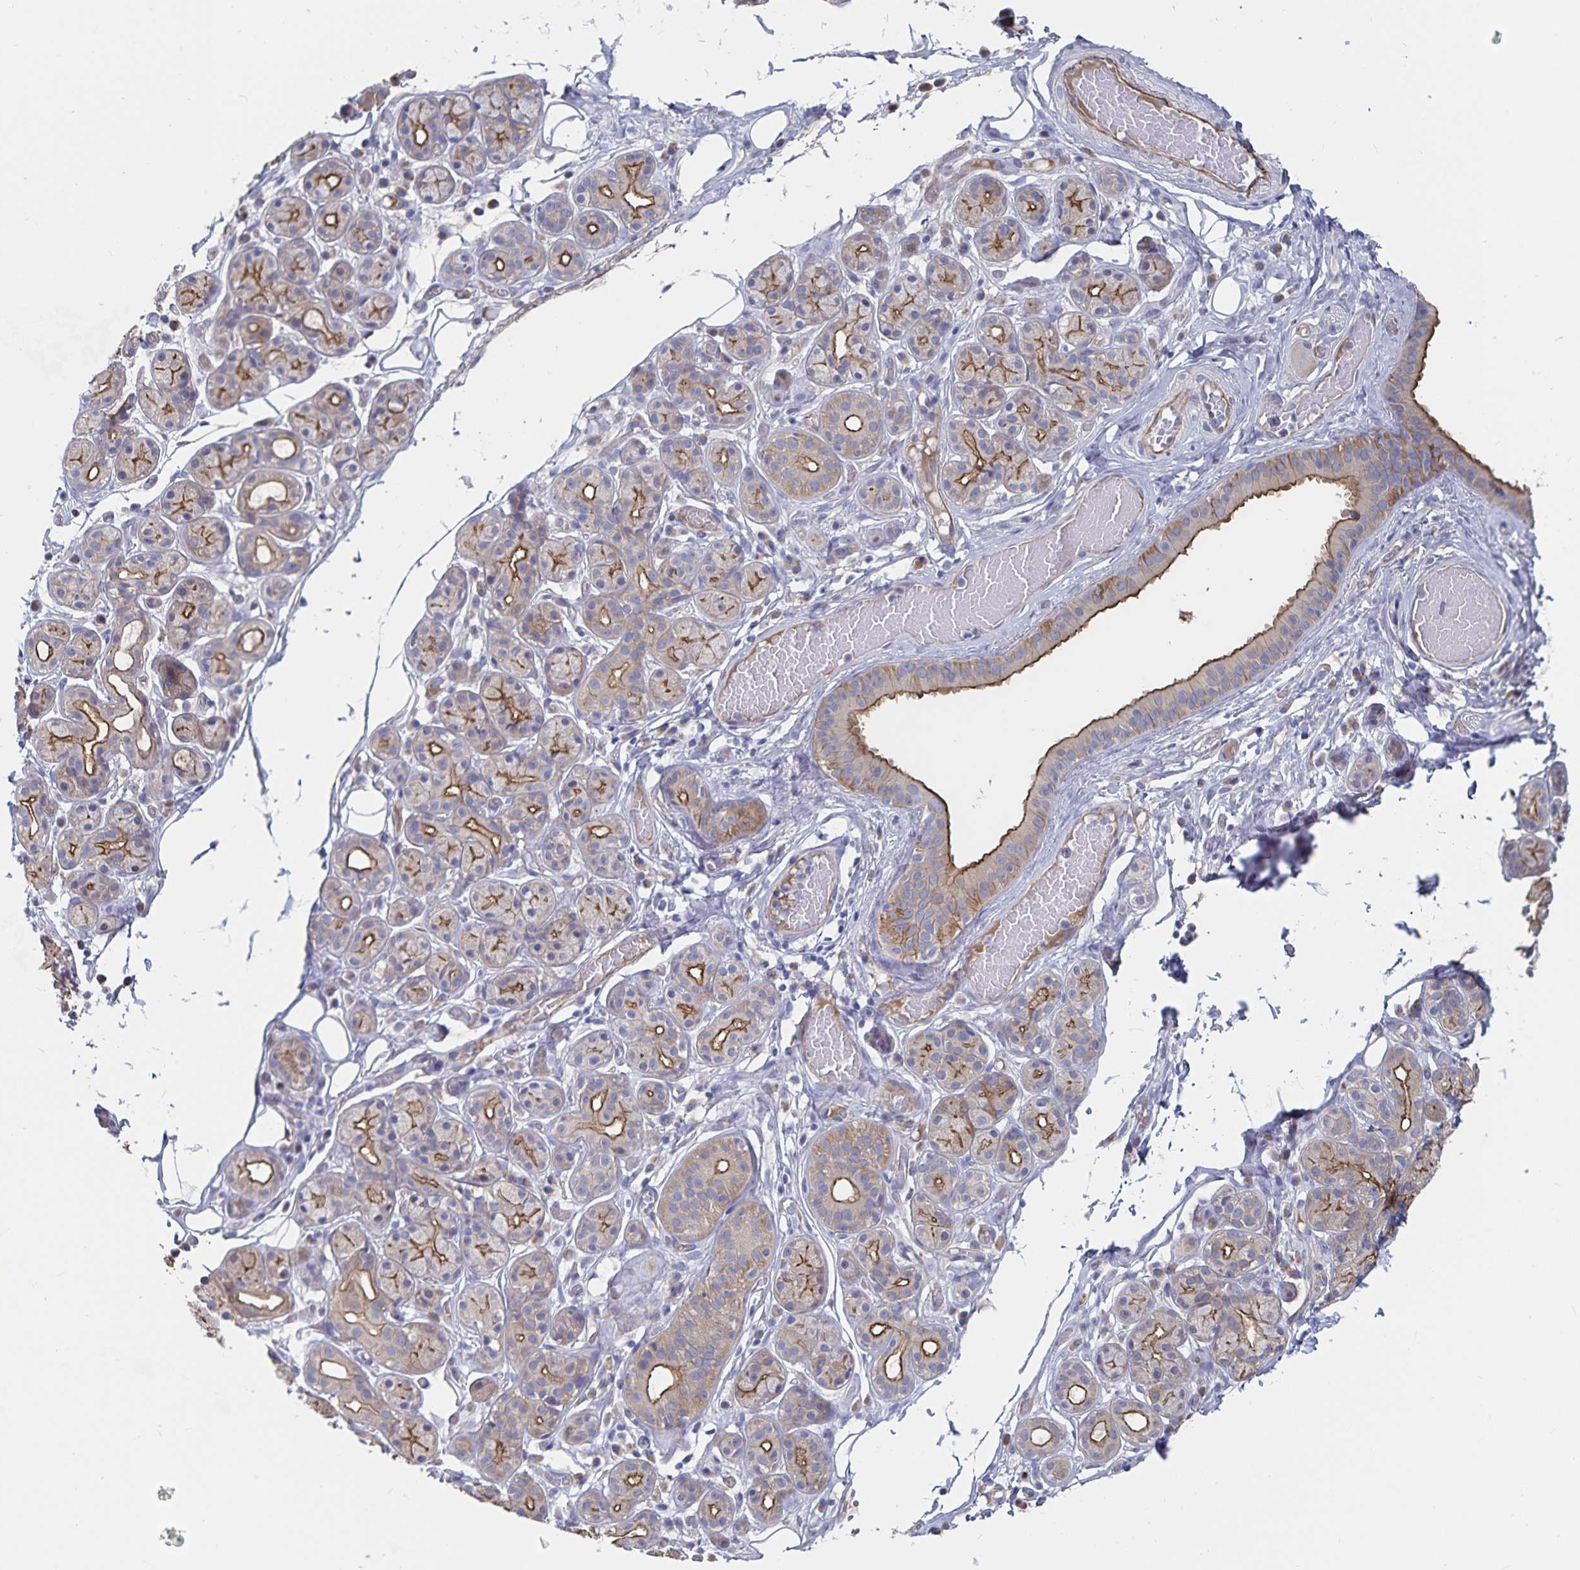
{"staining": {"intensity": "moderate", "quantity": "25%-75%", "location": "cytoplasmic/membranous"}, "tissue": "salivary gland", "cell_type": "Glandular cells", "image_type": "normal", "snomed": [{"axis": "morphology", "description": "Normal tissue, NOS"}, {"axis": "topography", "description": "Salivary gland"}, {"axis": "topography", "description": "Peripheral nerve tissue"}], "caption": "Immunohistochemistry (IHC) (DAB (3,3'-diaminobenzidine)) staining of normal salivary gland demonstrates moderate cytoplasmic/membranous protein positivity in approximately 25%-75% of glandular cells.", "gene": "SSTR1", "patient": {"sex": "male", "age": 71}}